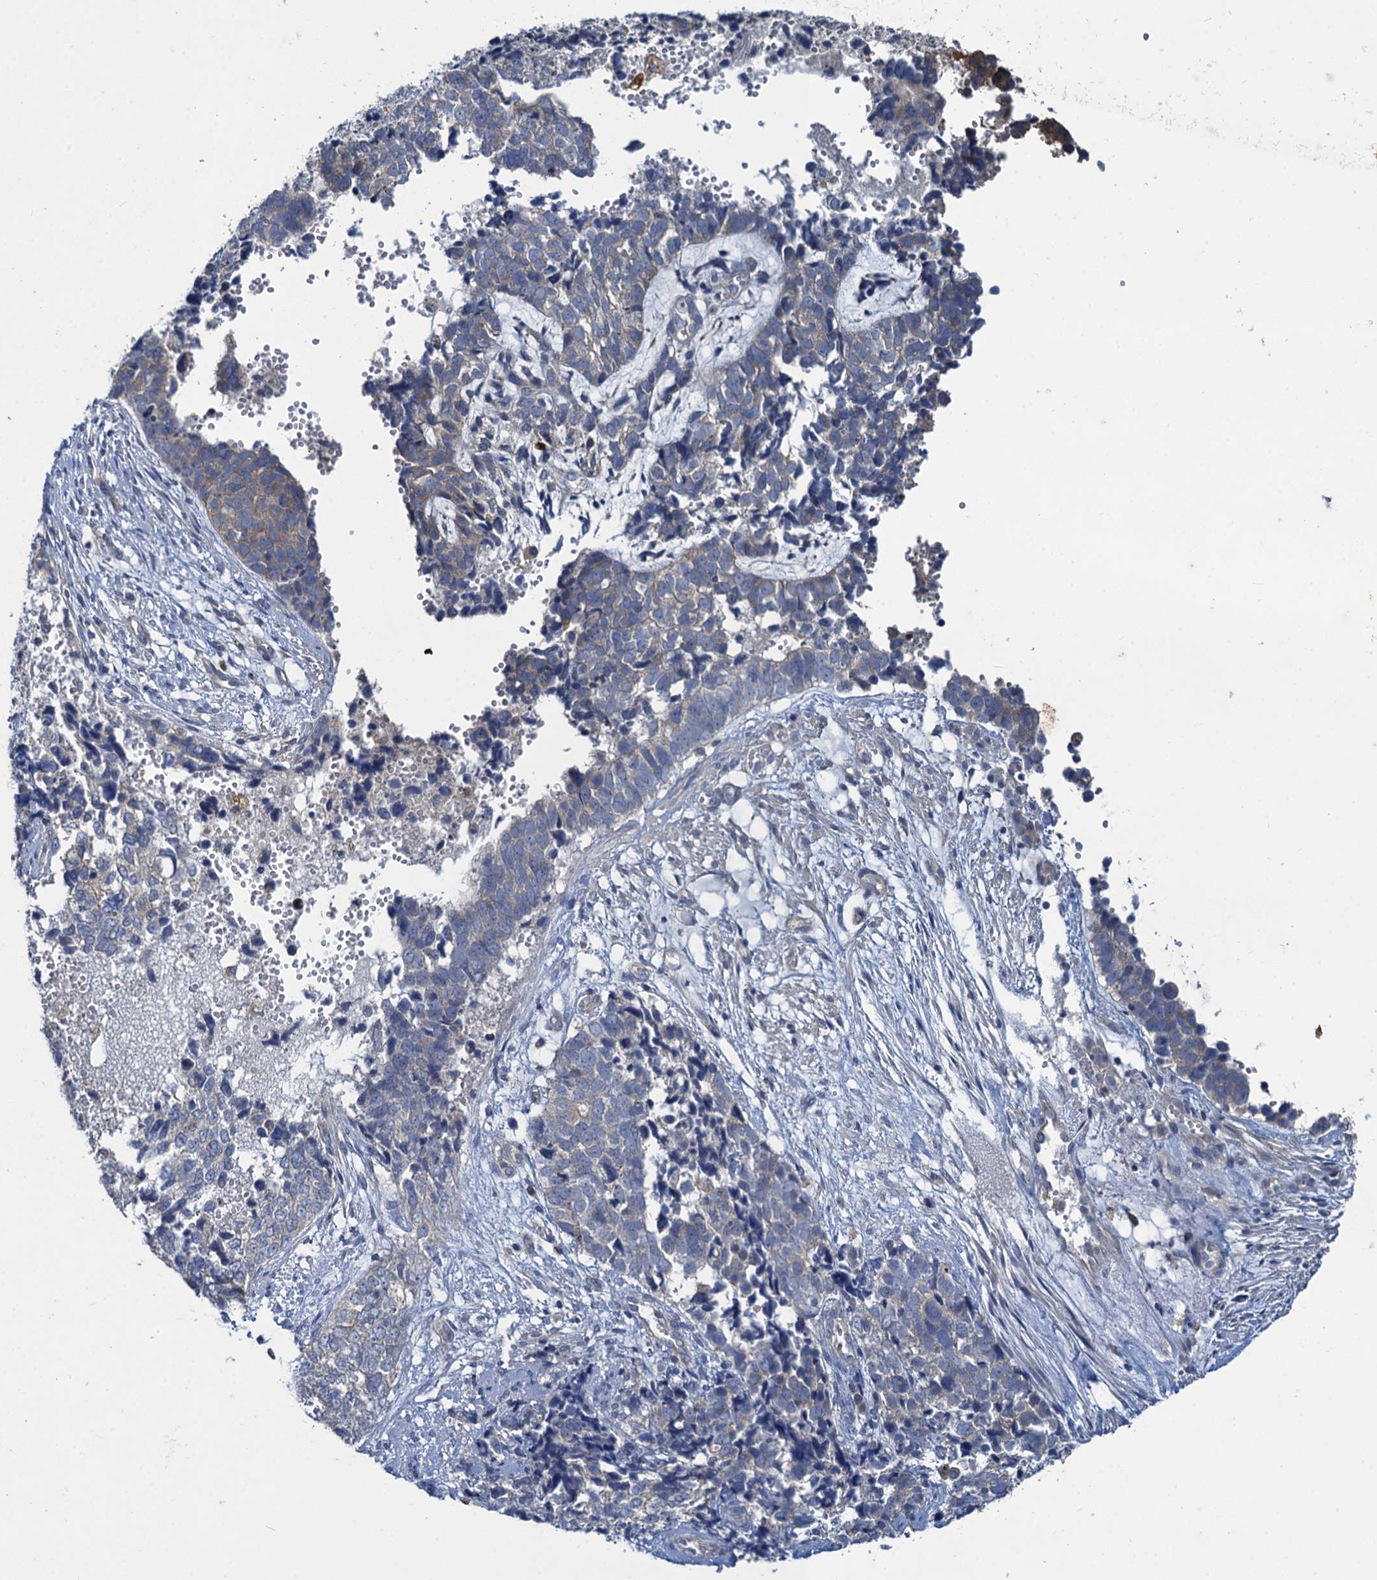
{"staining": {"intensity": "negative", "quantity": "none", "location": "none"}, "tissue": "cervical cancer", "cell_type": "Tumor cells", "image_type": "cancer", "snomed": [{"axis": "morphology", "description": "Squamous cell carcinoma, NOS"}, {"axis": "topography", "description": "Cervix"}], "caption": "A micrograph of squamous cell carcinoma (cervical) stained for a protein exhibits no brown staining in tumor cells. (Stains: DAB immunohistochemistry (IHC) with hematoxylin counter stain, Microscopy: brightfield microscopy at high magnification).", "gene": "SNAP29", "patient": {"sex": "female", "age": 63}}